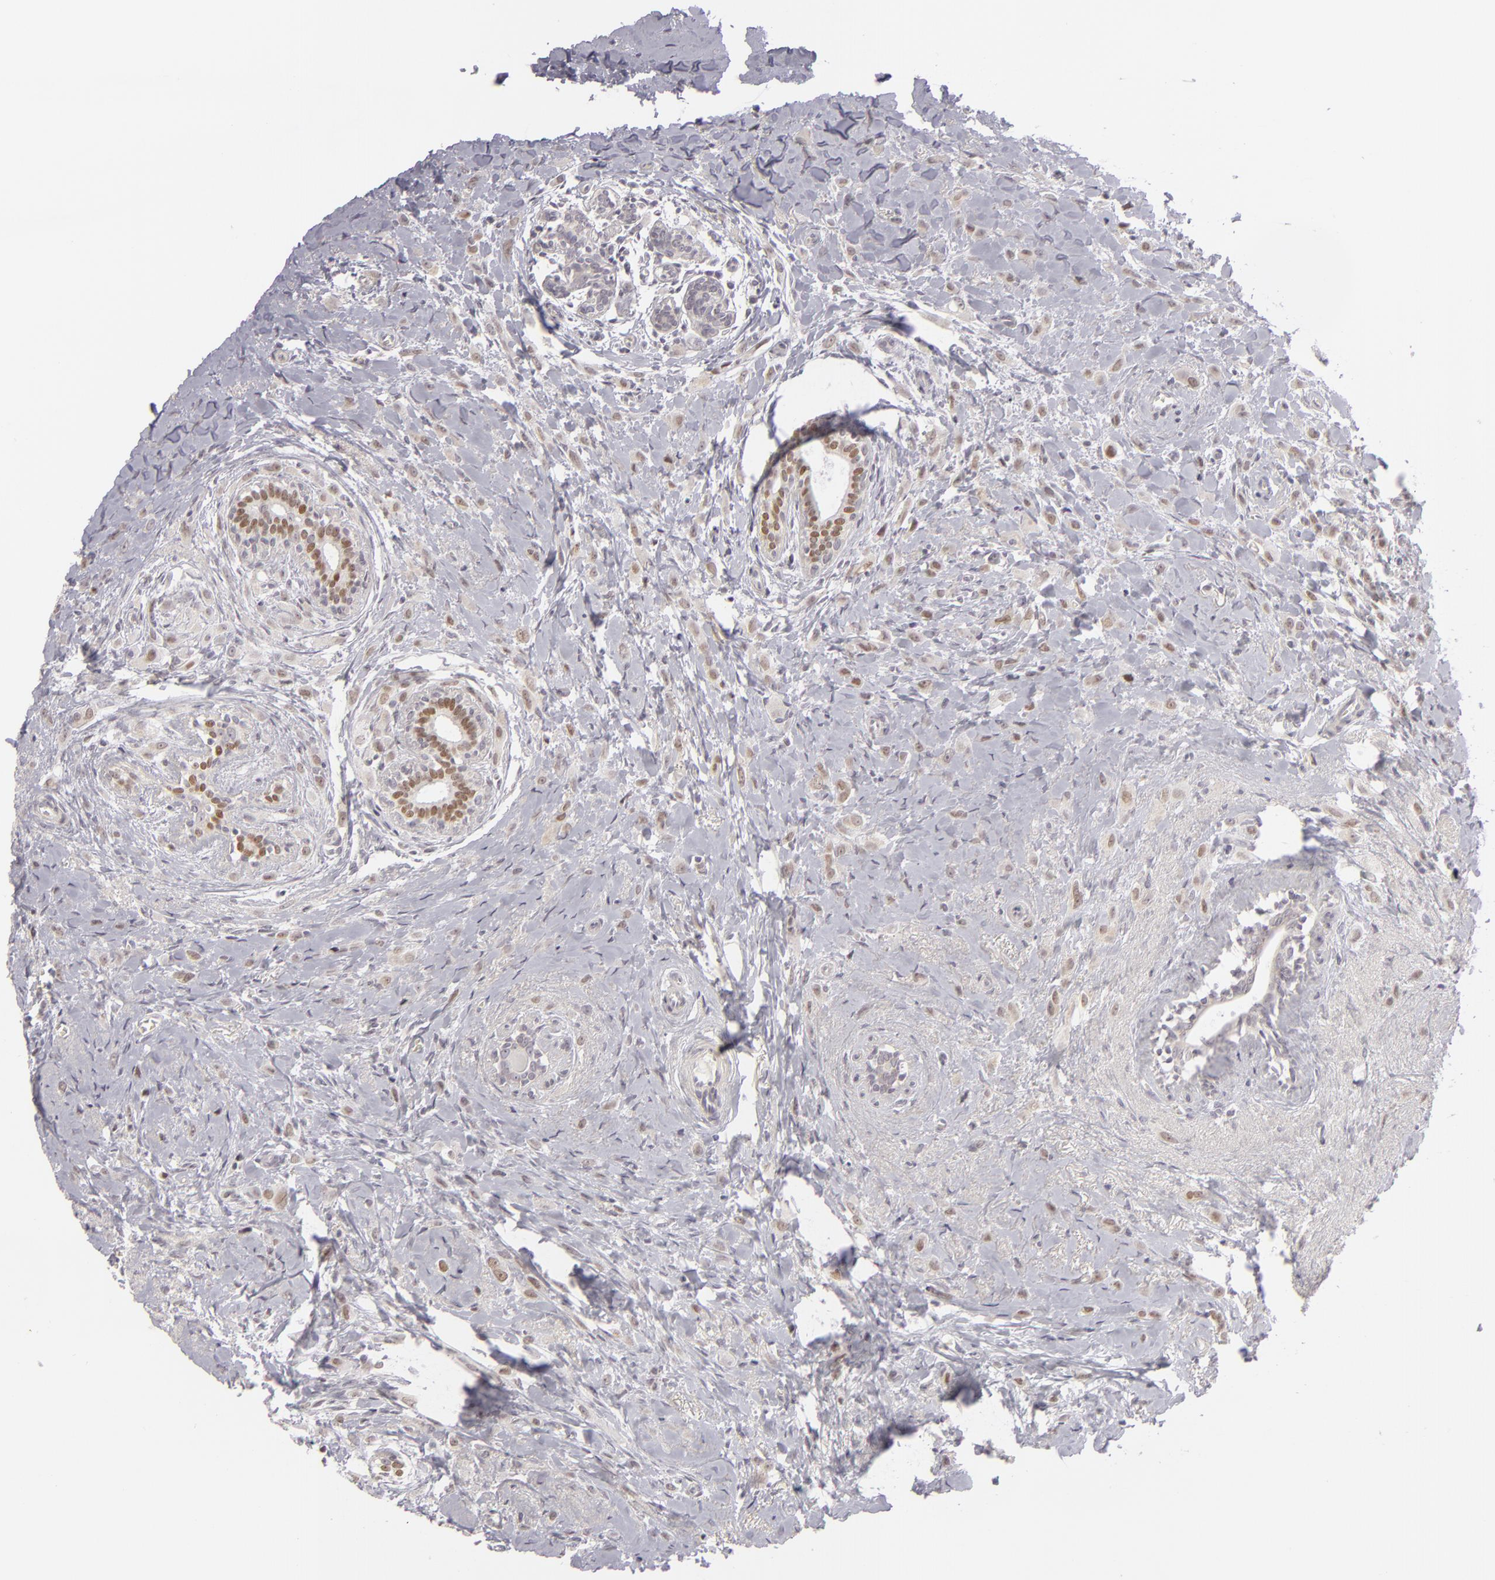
{"staining": {"intensity": "weak", "quantity": "<25%", "location": "nuclear"}, "tissue": "breast cancer", "cell_type": "Tumor cells", "image_type": "cancer", "snomed": [{"axis": "morphology", "description": "Lobular carcinoma"}, {"axis": "topography", "description": "Breast"}], "caption": "Photomicrograph shows no protein staining in tumor cells of breast cancer (lobular carcinoma) tissue. (DAB (3,3'-diaminobenzidine) immunohistochemistry (IHC), high magnification).", "gene": "SIX1", "patient": {"sex": "female", "age": 57}}